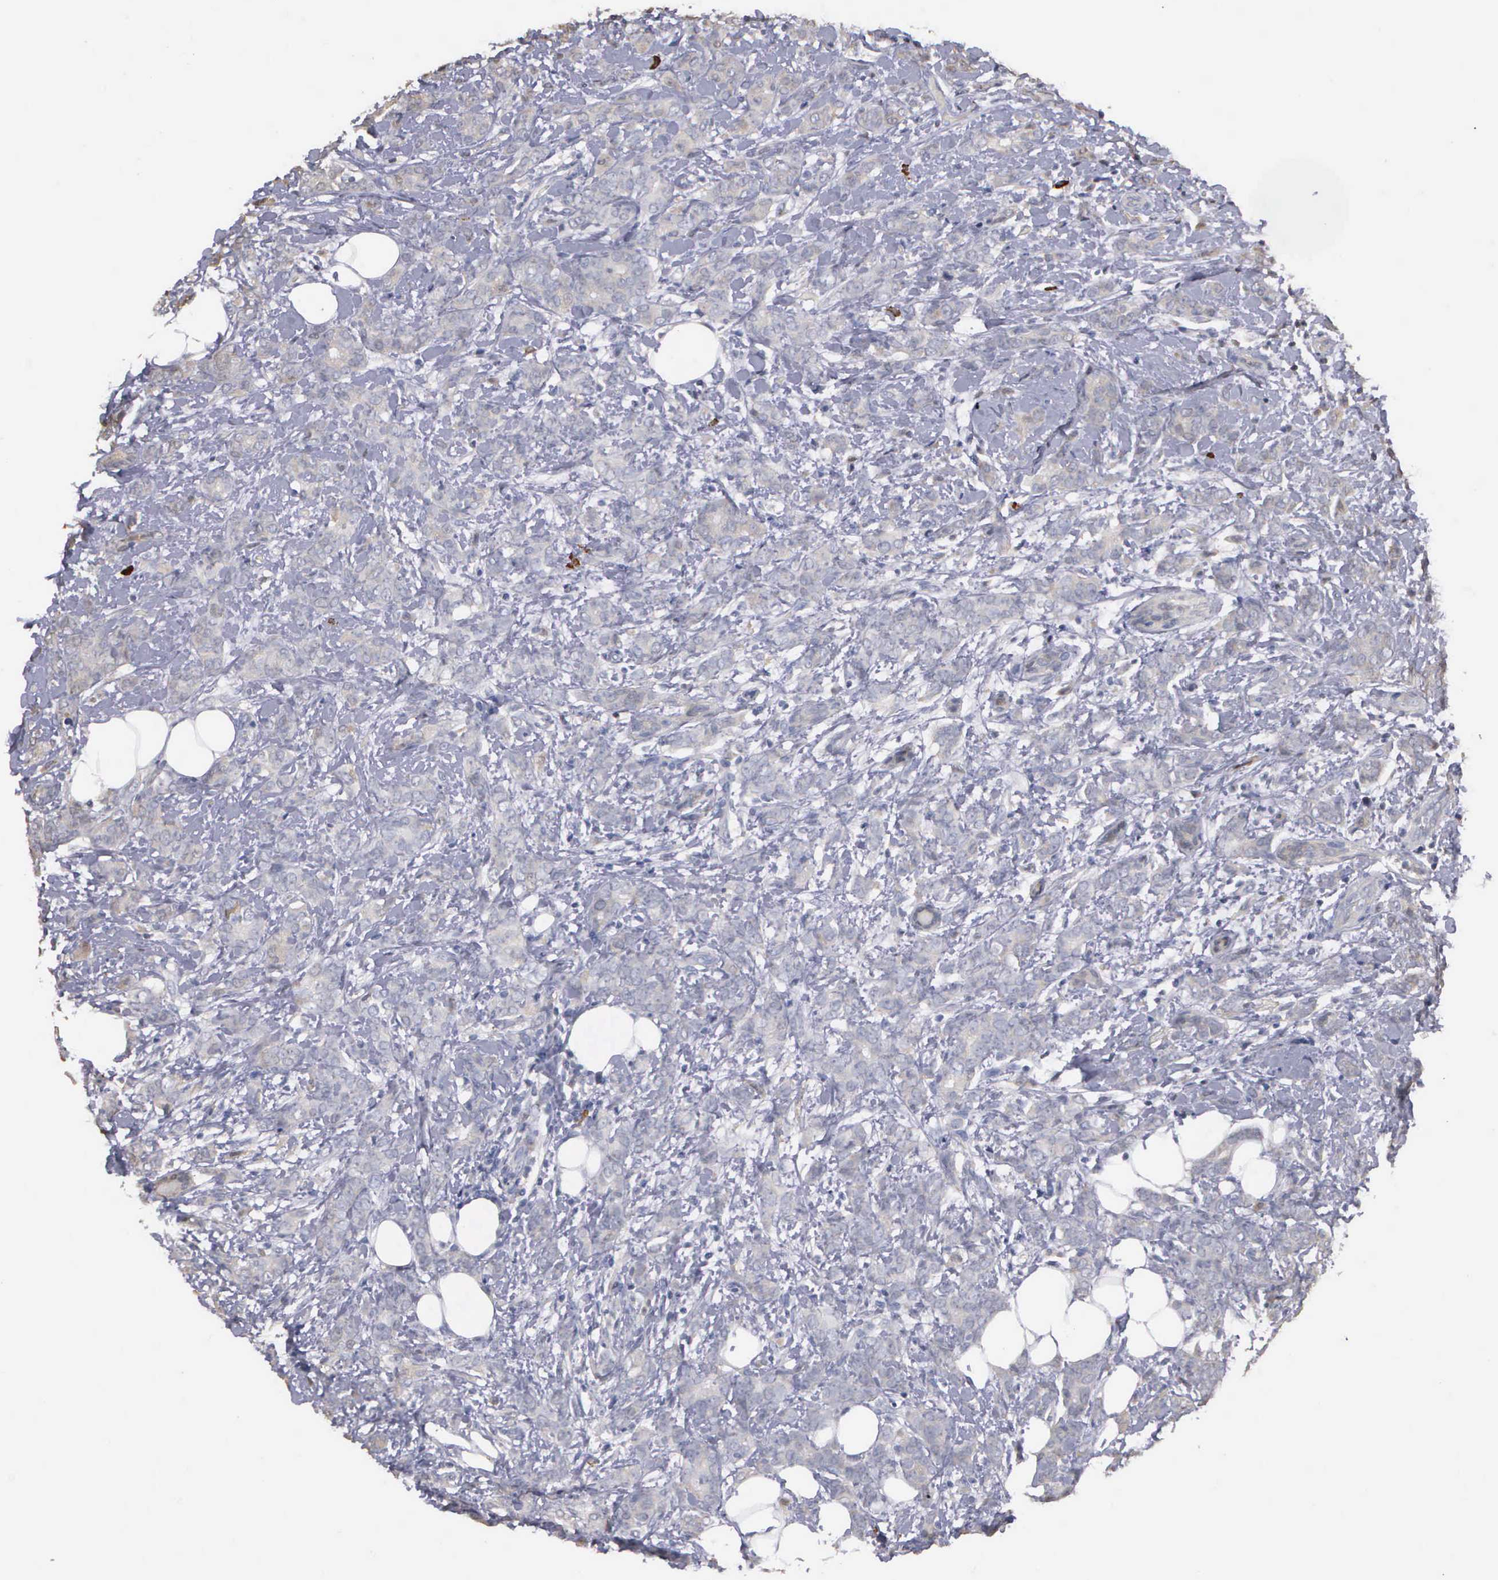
{"staining": {"intensity": "negative", "quantity": "none", "location": "none"}, "tissue": "breast cancer", "cell_type": "Tumor cells", "image_type": "cancer", "snomed": [{"axis": "morphology", "description": "Duct carcinoma"}, {"axis": "topography", "description": "Breast"}], "caption": "This image is of breast cancer (intraductal carcinoma) stained with IHC to label a protein in brown with the nuclei are counter-stained blue. There is no staining in tumor cells. The staining was performed using DAB (3,3'-diaminobenzidine) to visualize the protein expression in brown, while the nuclei were stained in blue with hematoxylin (Magnification: 20x).", "gene": "ENO3", "patient": {"sex": "female", "age": 53}}